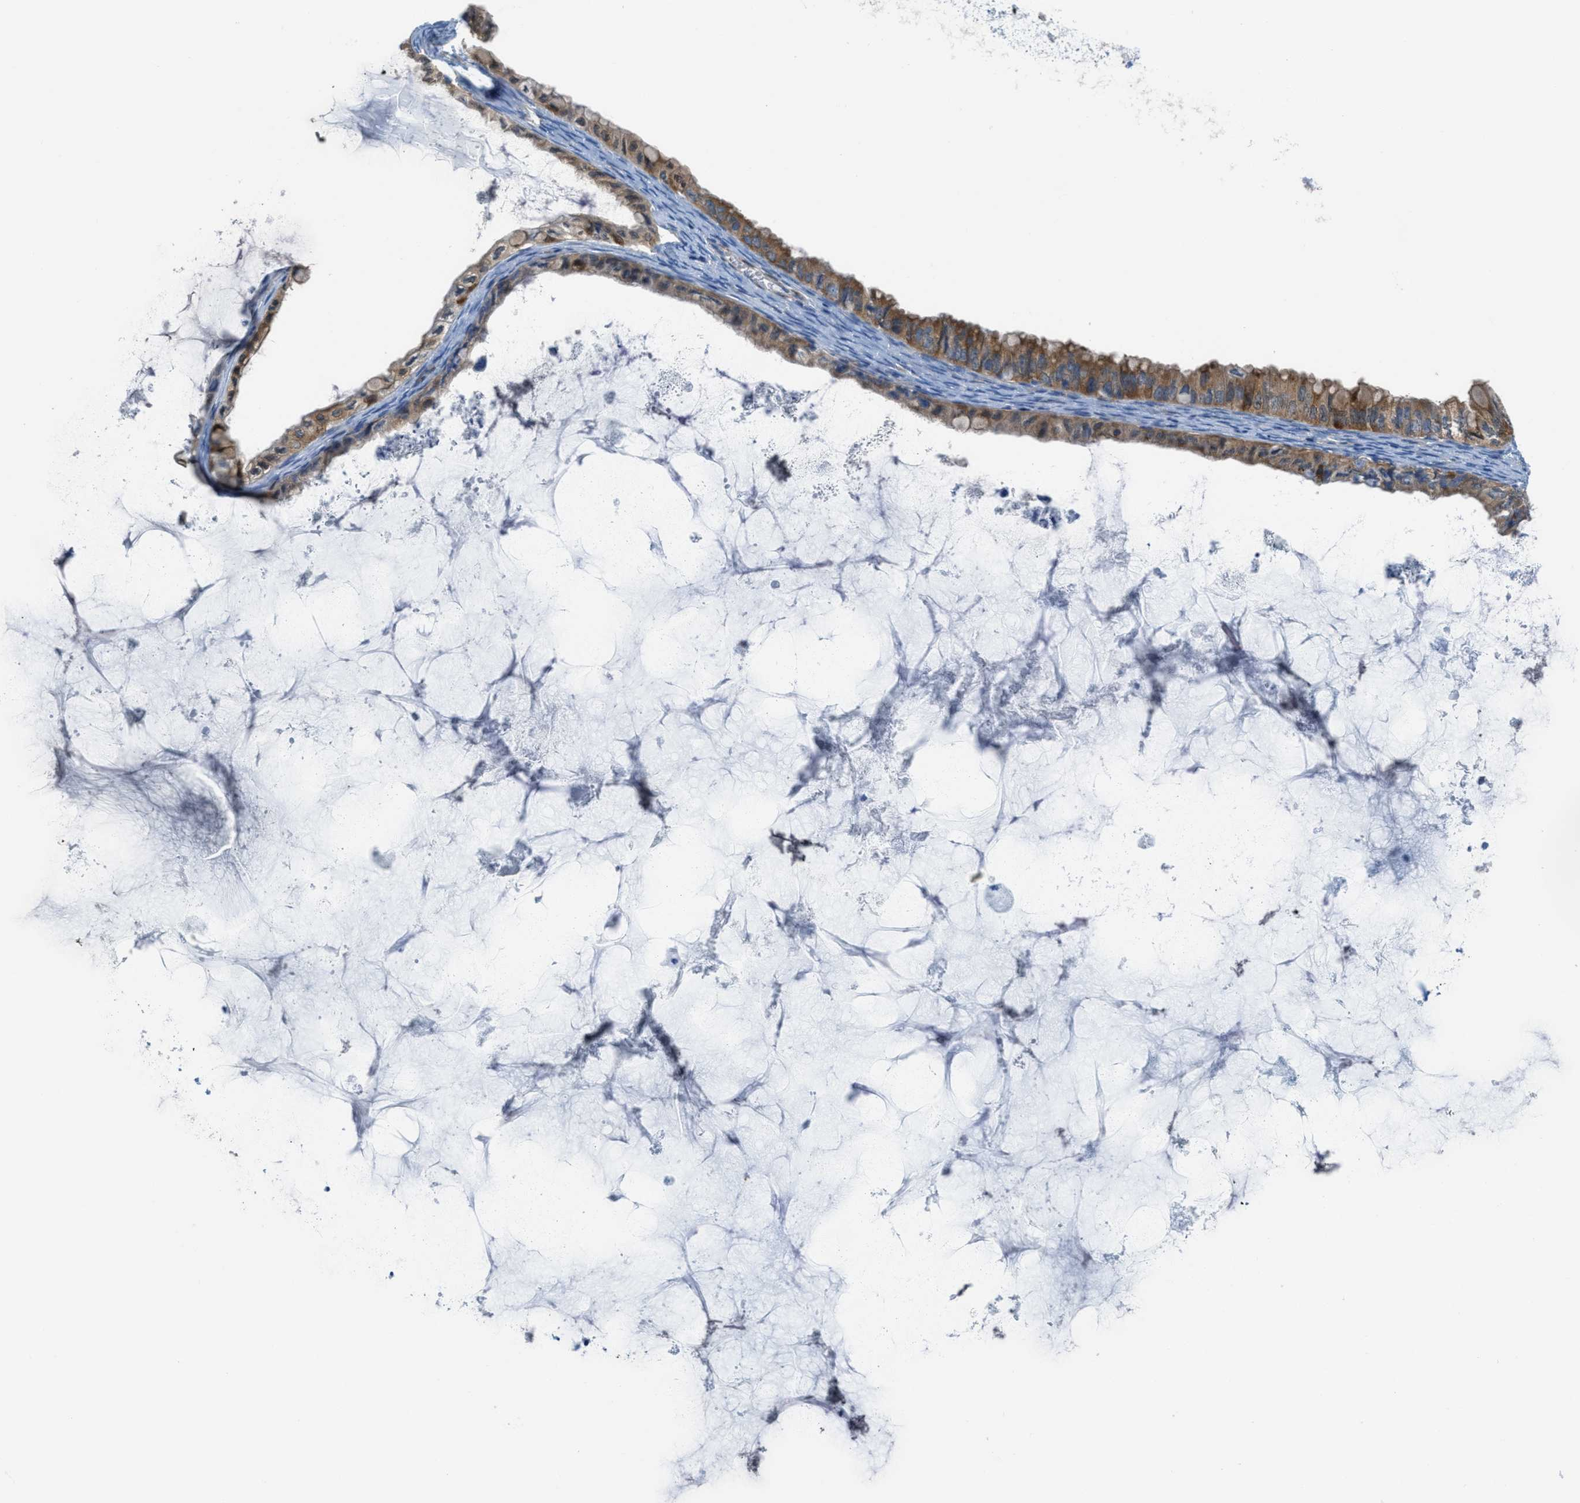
{"staining": {"intensity": "moderate", "quantity": ">75%", "location": "cytoplasmic/membranous"}, "tissue": "ovarian cancer", "cell_type": "Tumor cells", "image_type": "cancer", "snomed": [{"axis": "morphology", "description": "Cystadenocarcinoma, mucinous, NOS"}, {"axis": "topography", "description": "Ovary"}], "caption": "An IHC histopathology image of tumor tissue is shown. Protein staining in brown shows moderate cytoplasmic/membranous positivity in ovarian cancer within tumor cells.", "gene": "MAPRE2", "patient": {"sex": "female", "age": 80}}